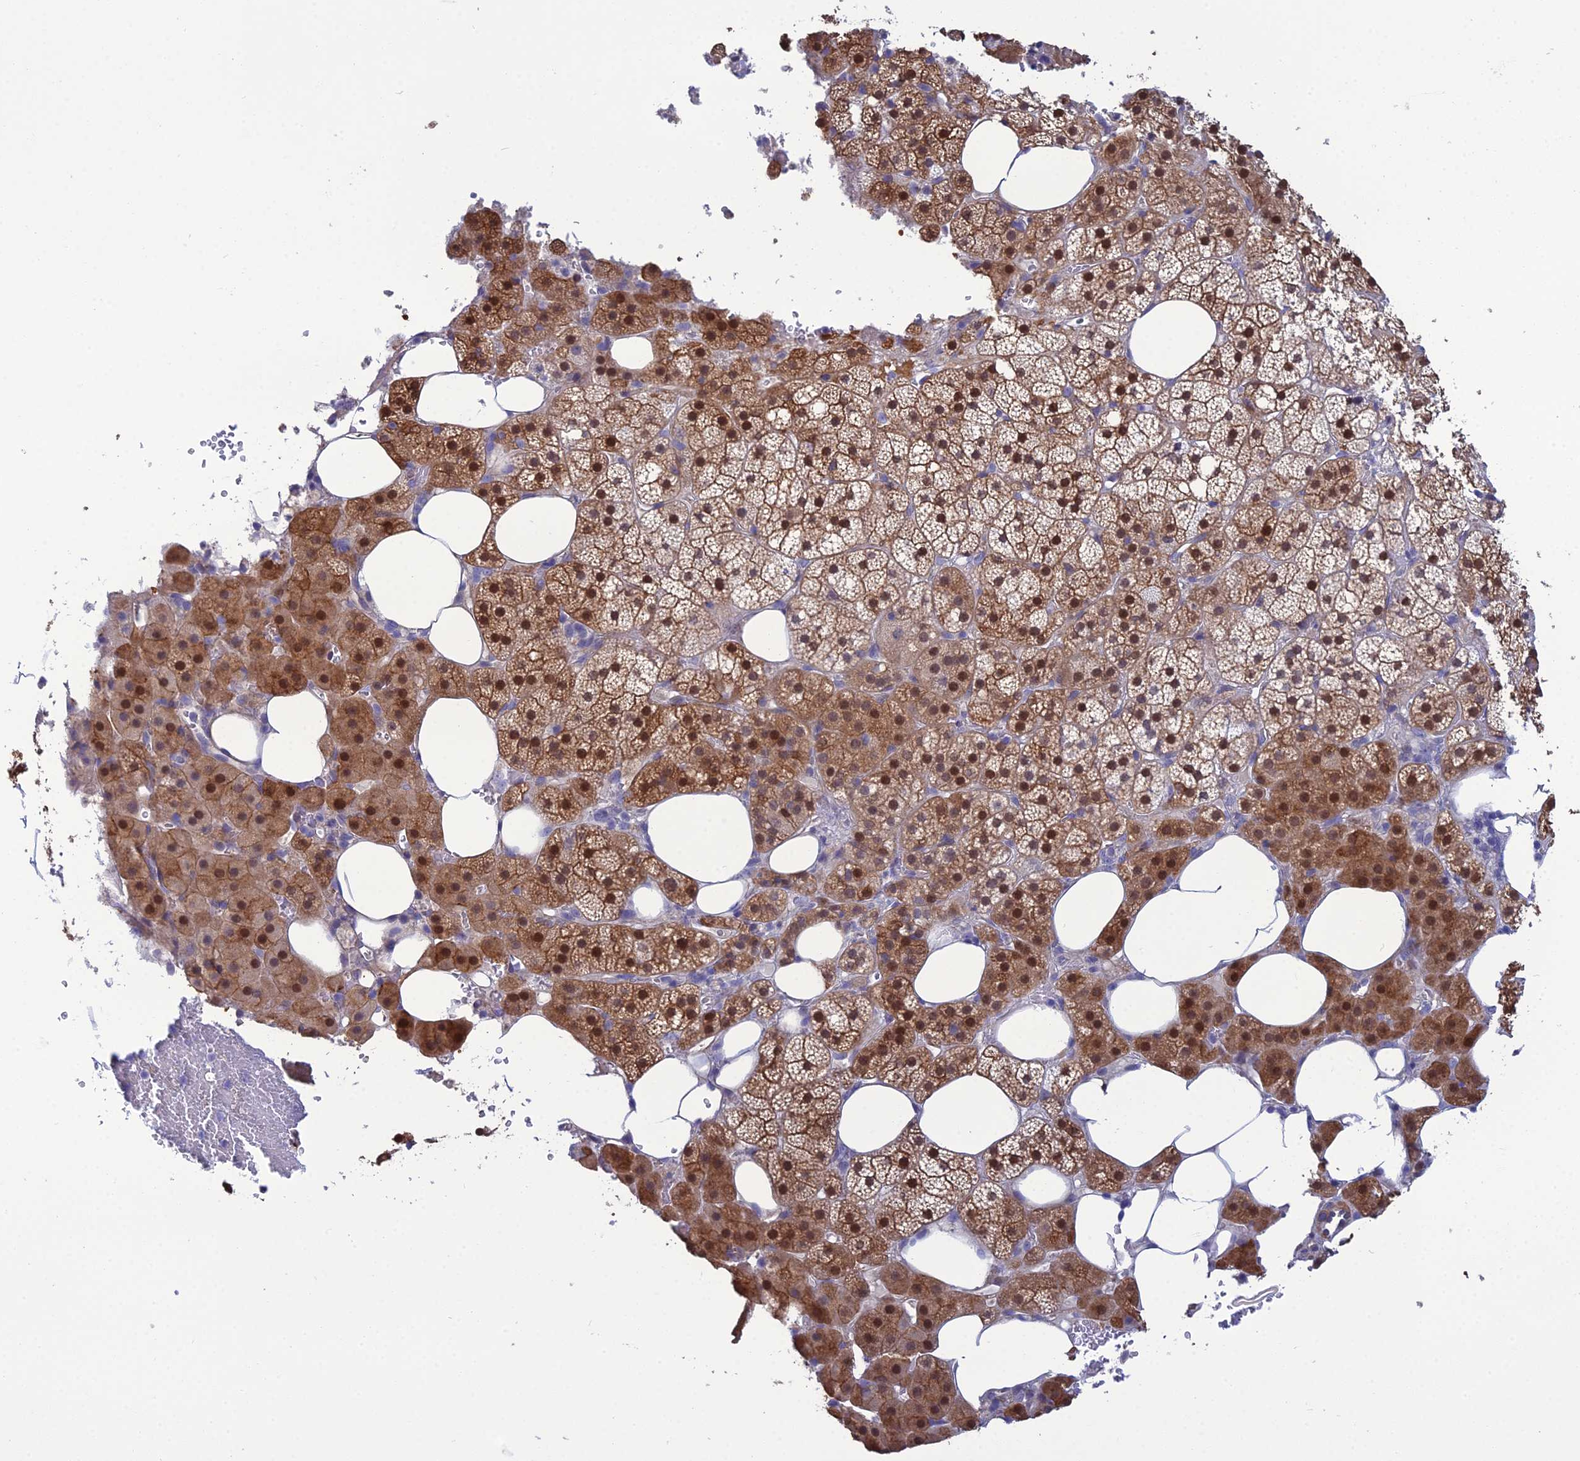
{"staining": {"intensity": "moderate", "quantity": ">75%", "location": "cytoplasmic/membranous,nuclear"}, "tissue": "adrenal gland", "cell_type": "Glandular cells", "image_type": "normal", "snomed": [{"axis": "morphology", "description": "Normal tissue, NOS"}, {"axis": "topography", "description": "Adrenal gland"}], "caption": "Immunohistochemistry of unremarkable adrenal gland displays medium levels of moderate cytoplasmic/membranous,nuclear positivity in approximately >75% of glandular cells. The protein of interest is stained brown, and the nuclei are stained in blue (DAB IHC with brightfield microscopy, high magnification).", "gene": "LZTS2", "patient": {"sex": "female", "age": 59}}